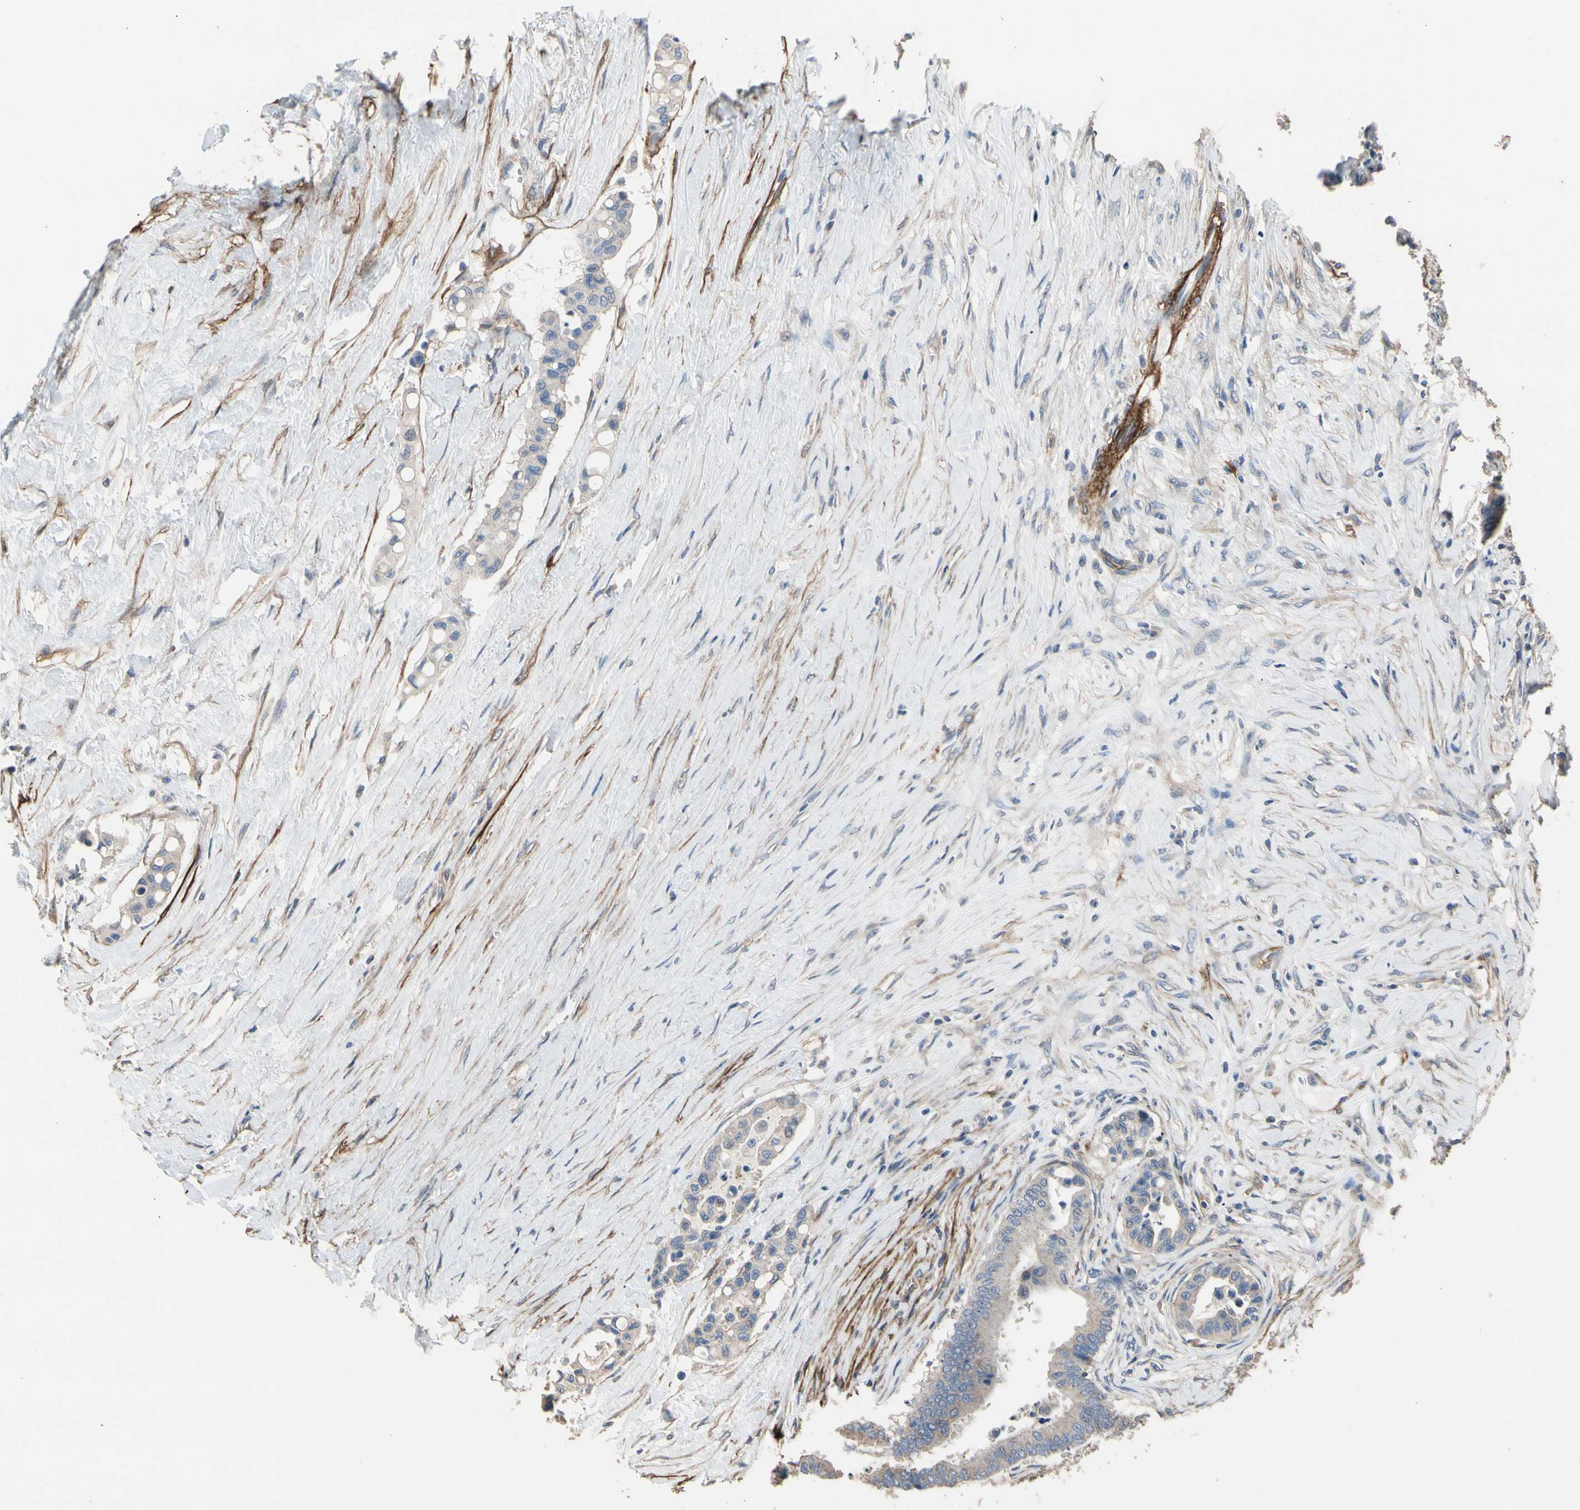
{"staining": {"intensity": "weak", "quantity": ">75%", "location": "cytoplasmic/membranous"}, "tissue": "colorectal cancer", "cell_type": "Tumor cells", "image_type": "cancer", "snomed": [{"axis": "morphology", "description": "Normal tissue, NOS"}, {"axis": "morphology", "description": "Adenocarcinoma, NOS"}, {"axis": "topography", "description": "Colon"}], "caption": "Immunohistochemical staining of human colorectal adenocarcinoma reveals low levels of weak cytoplasmic/membranous positivity in approximately >75% of tumor cells. The protein of interest is stained brown, and the nuclei are stained in blue (DAB (3,3'-diaminobenzidine) IHC with brightfield microscopy, high magnification).", "gene": "SUSD2", "patient": {"sex": "male", "age": 82}}